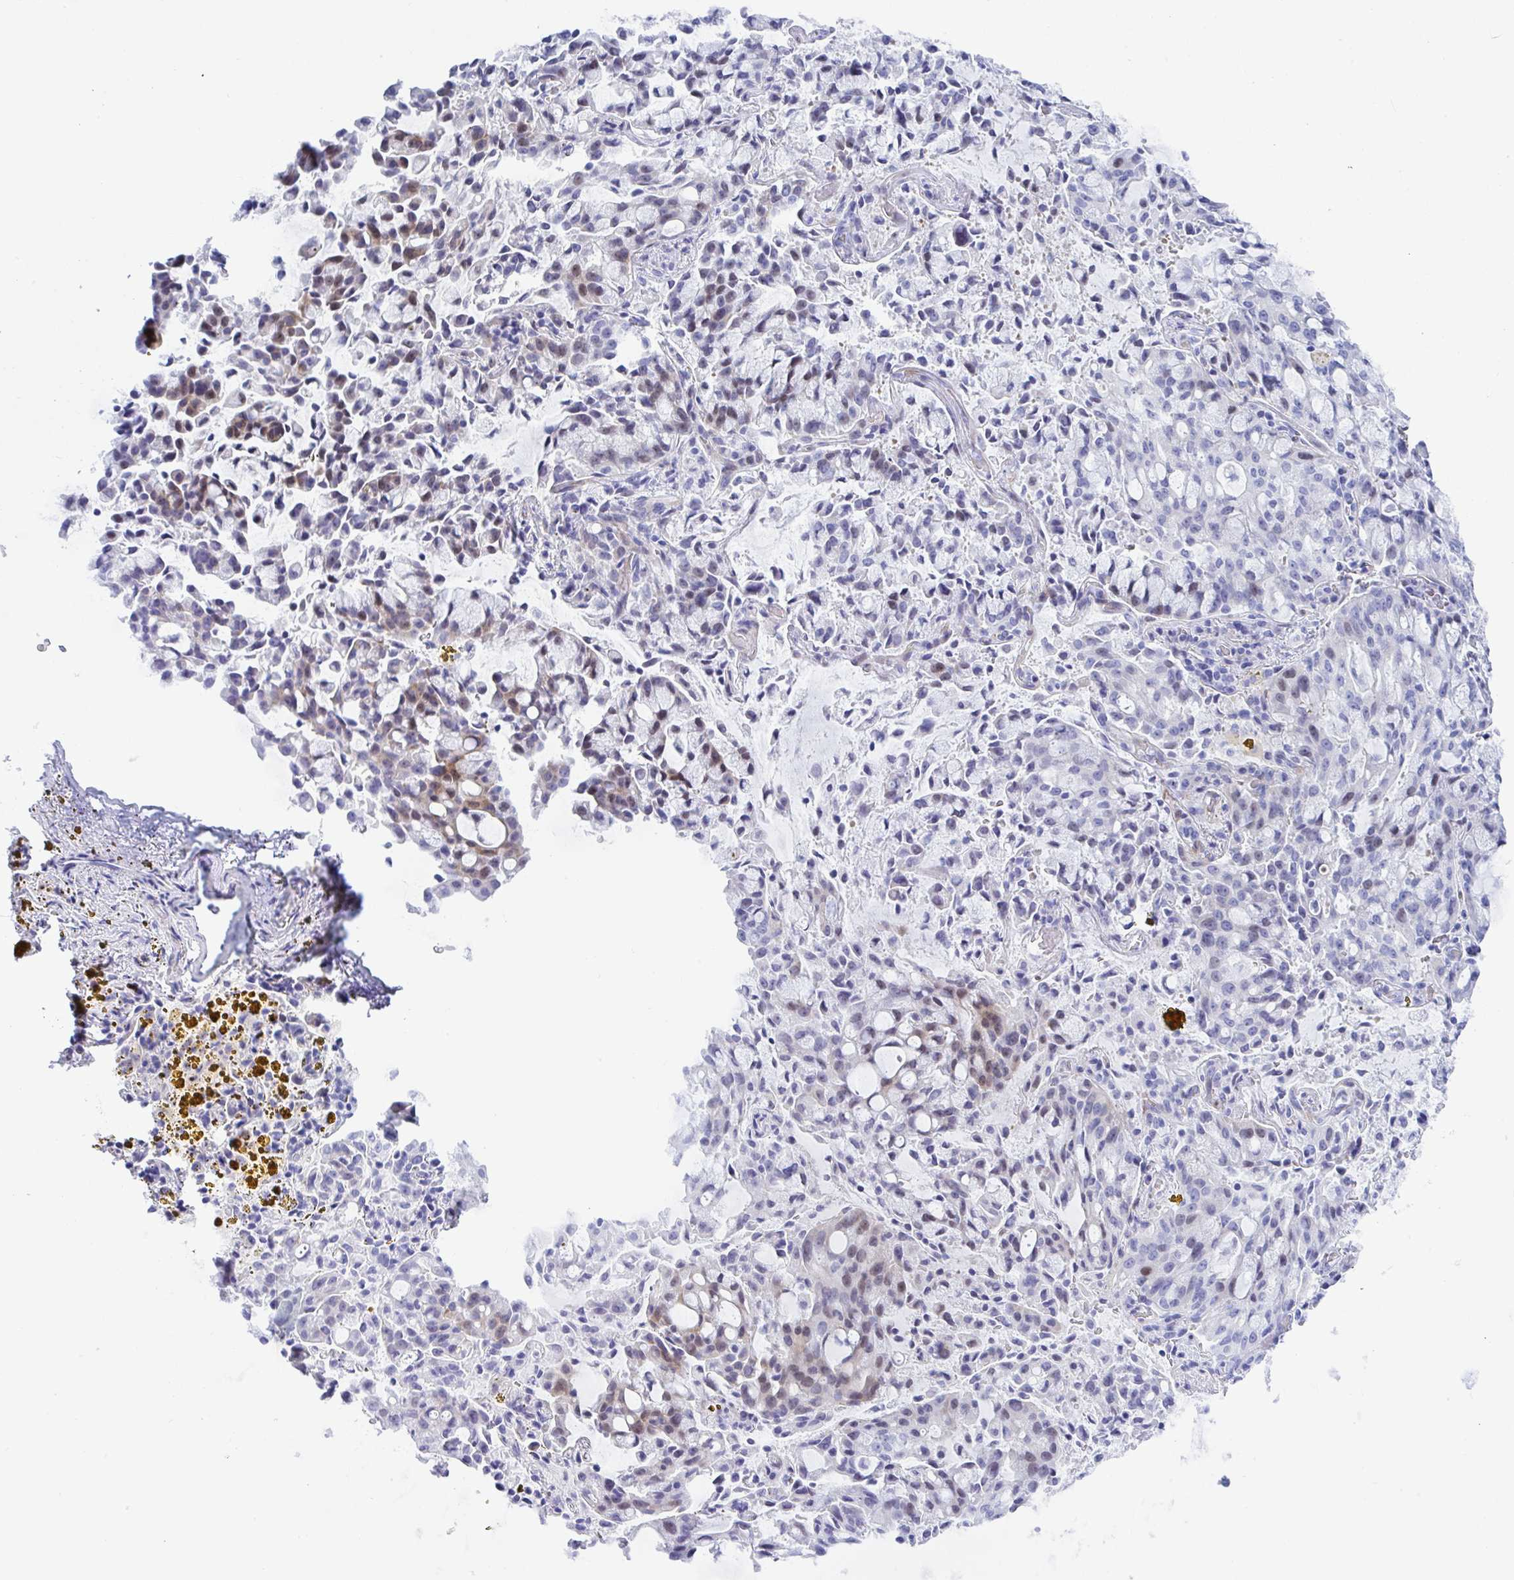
{"staining": {"intensity": "weak", "quantity": "<25%", "location": "cytoplasmic/membranous,nuclear"}, "tissue": "lung cancer", "cell_type": "Tumor cells", "image_type": "cancer", "snomed": [{"axis": "morphology", "description": "Adenocarcinoma, NOS"}, {"axis": "topography", "description": "Lung"}], "caption": "There is no significant staining in tumor cells of lung cancer.", "gene": "ZNF713", "patient": {"sex": "female", "age": 44}}